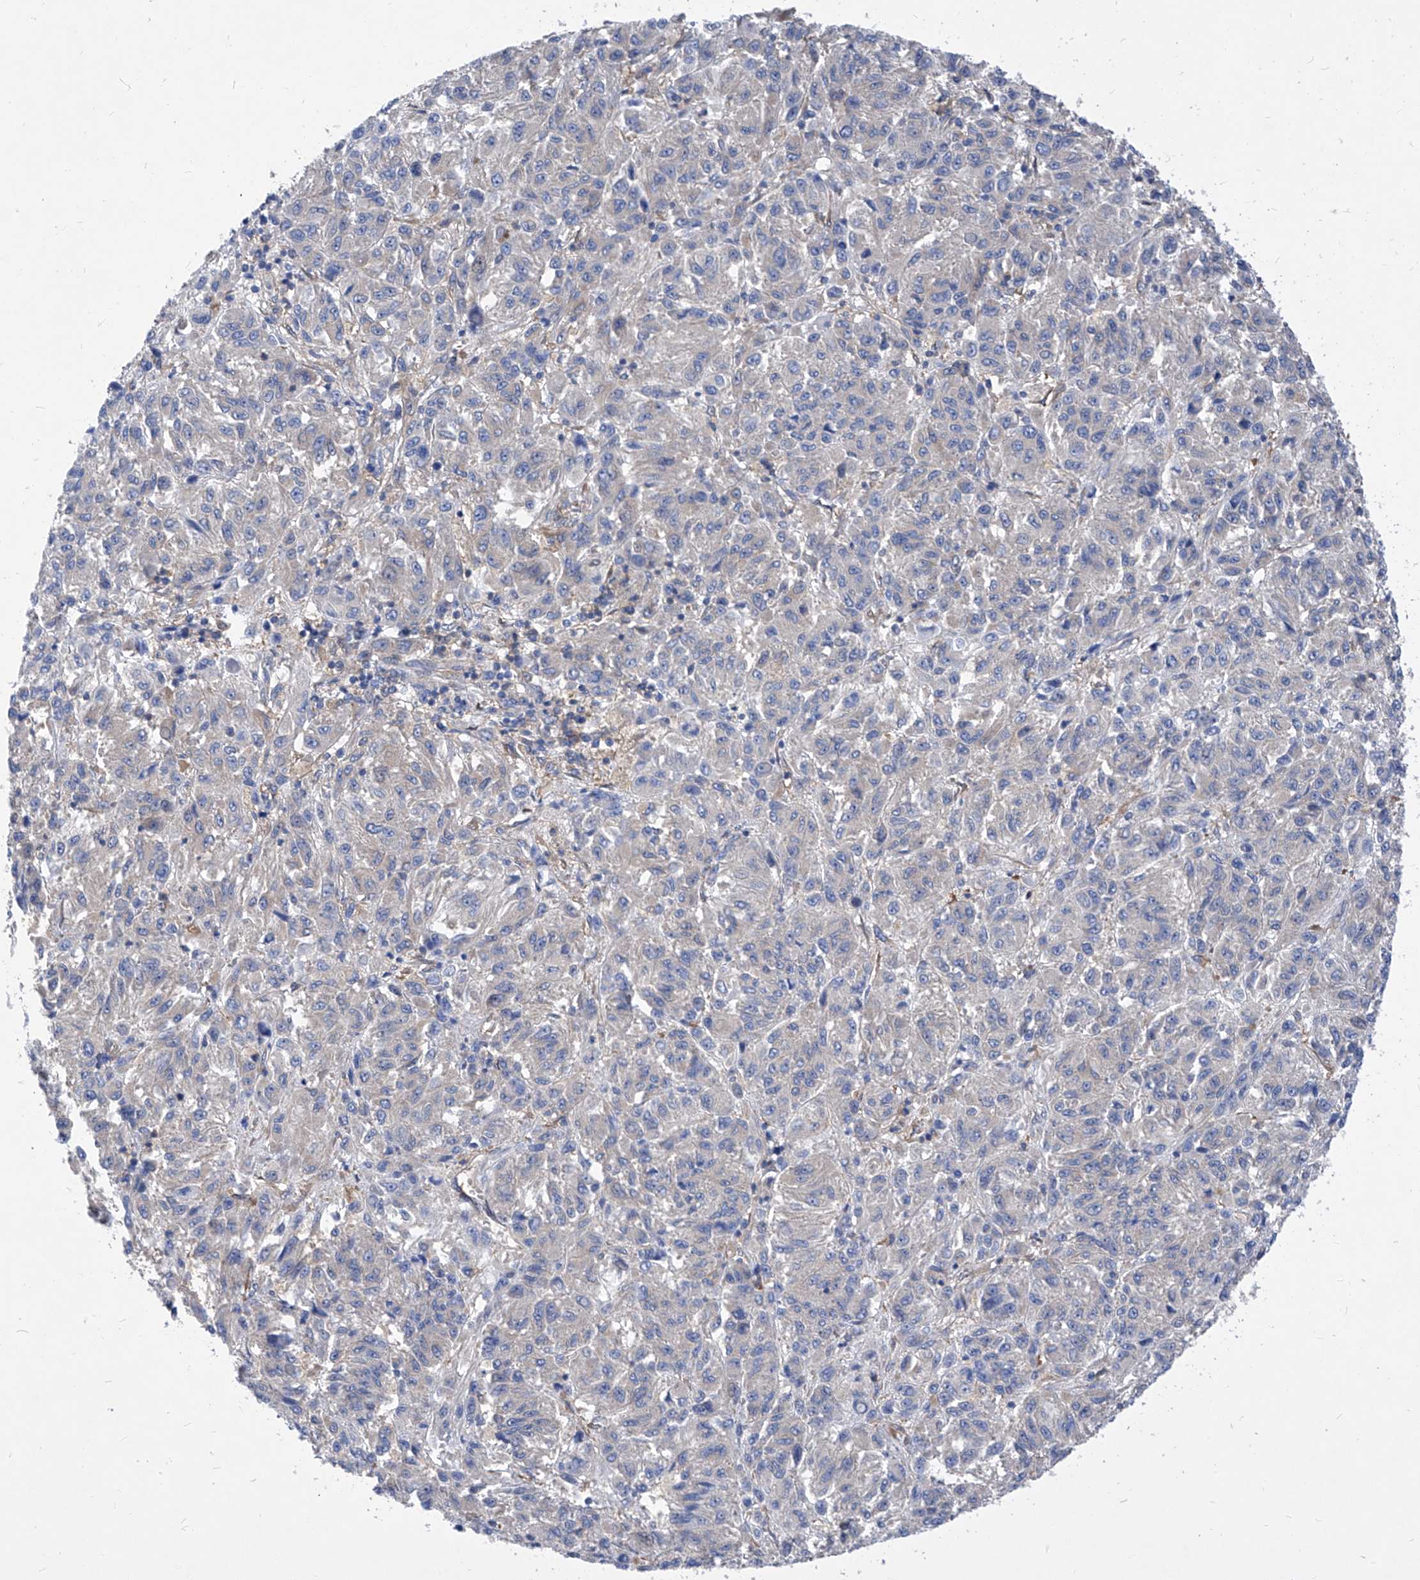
{"staining": {"intensity": "negative", "quantity": "none", "location": "none"}, "tissue": "melanoma", "cell_type": "Tumor cells", "image_type": "cancer", "snomed": [{"axis": "morphology", "description": "Malignant melanoma, Metastatic site"}, {"axis": "topography", "description": "Lung"}], "caption": "IHC micrograph of human malignant melanoma (metastatic site) stained for a protein (brown), which exhibits no positivity in tumor cells. (DAB (3,3'-diaminobenzidine) immunohistochemistry (IHC), high magnification).", "gene": "XPNPEP1", "patient": {"sex": "male", "age": 64}}